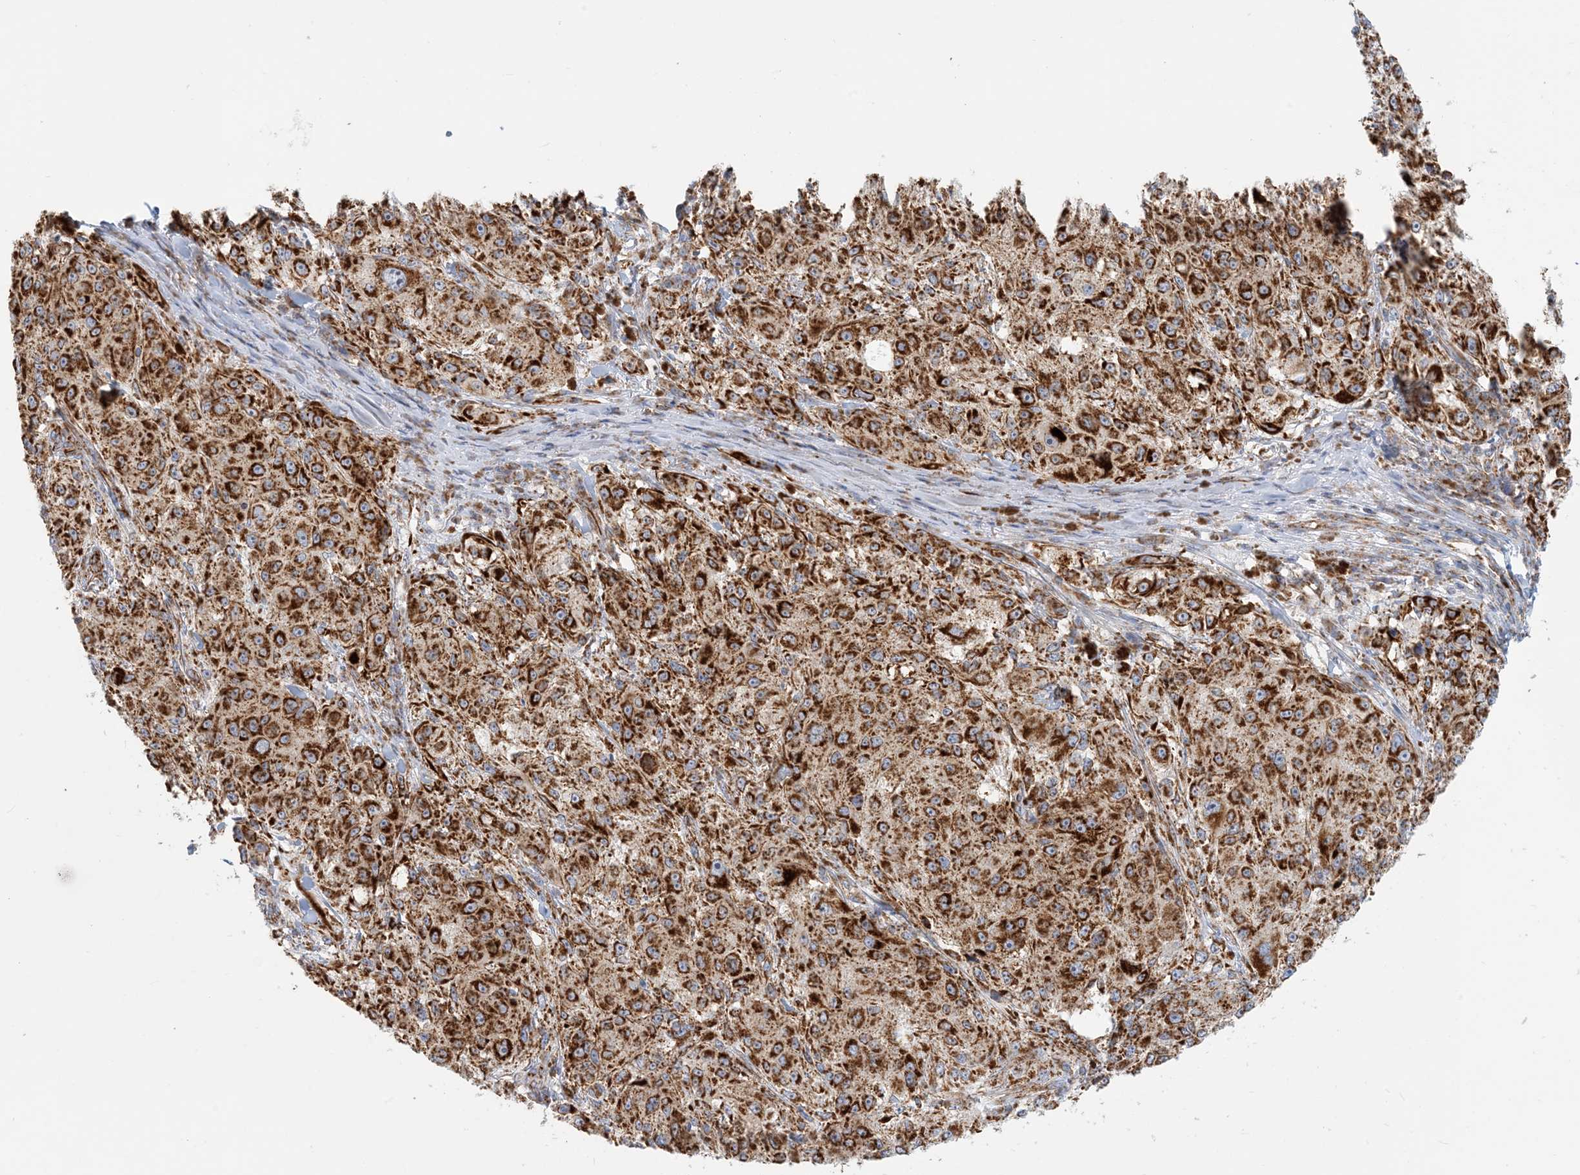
{"staining": {"intensity": "strong", "quantity": ">75%", "location": "cytoplasmic/membranous"}, "tissue": "melanoma", "cell_type": "Tumor cells", "image_type": "cancer", "snomed": [{"axis": "morphology", "description": "Necrosis, NOS"}, {"axis": "morphology", "description": "Malignant melanoma, NOS"}, {"axis": "topography", "description": "Skin"}], "caption": "High-power microscopy captured an IHC histopathology image of malignant melanoma, revealing strong cytoplasmic/membranous positivity in approximately >75% of tumor cells. (DAB (3,3'-diaminobenzidine) IHC, brown staining for protein, blue staining for nuclei).", "gene": "COA3", "patient": {"sex": "female", "age": 87}}